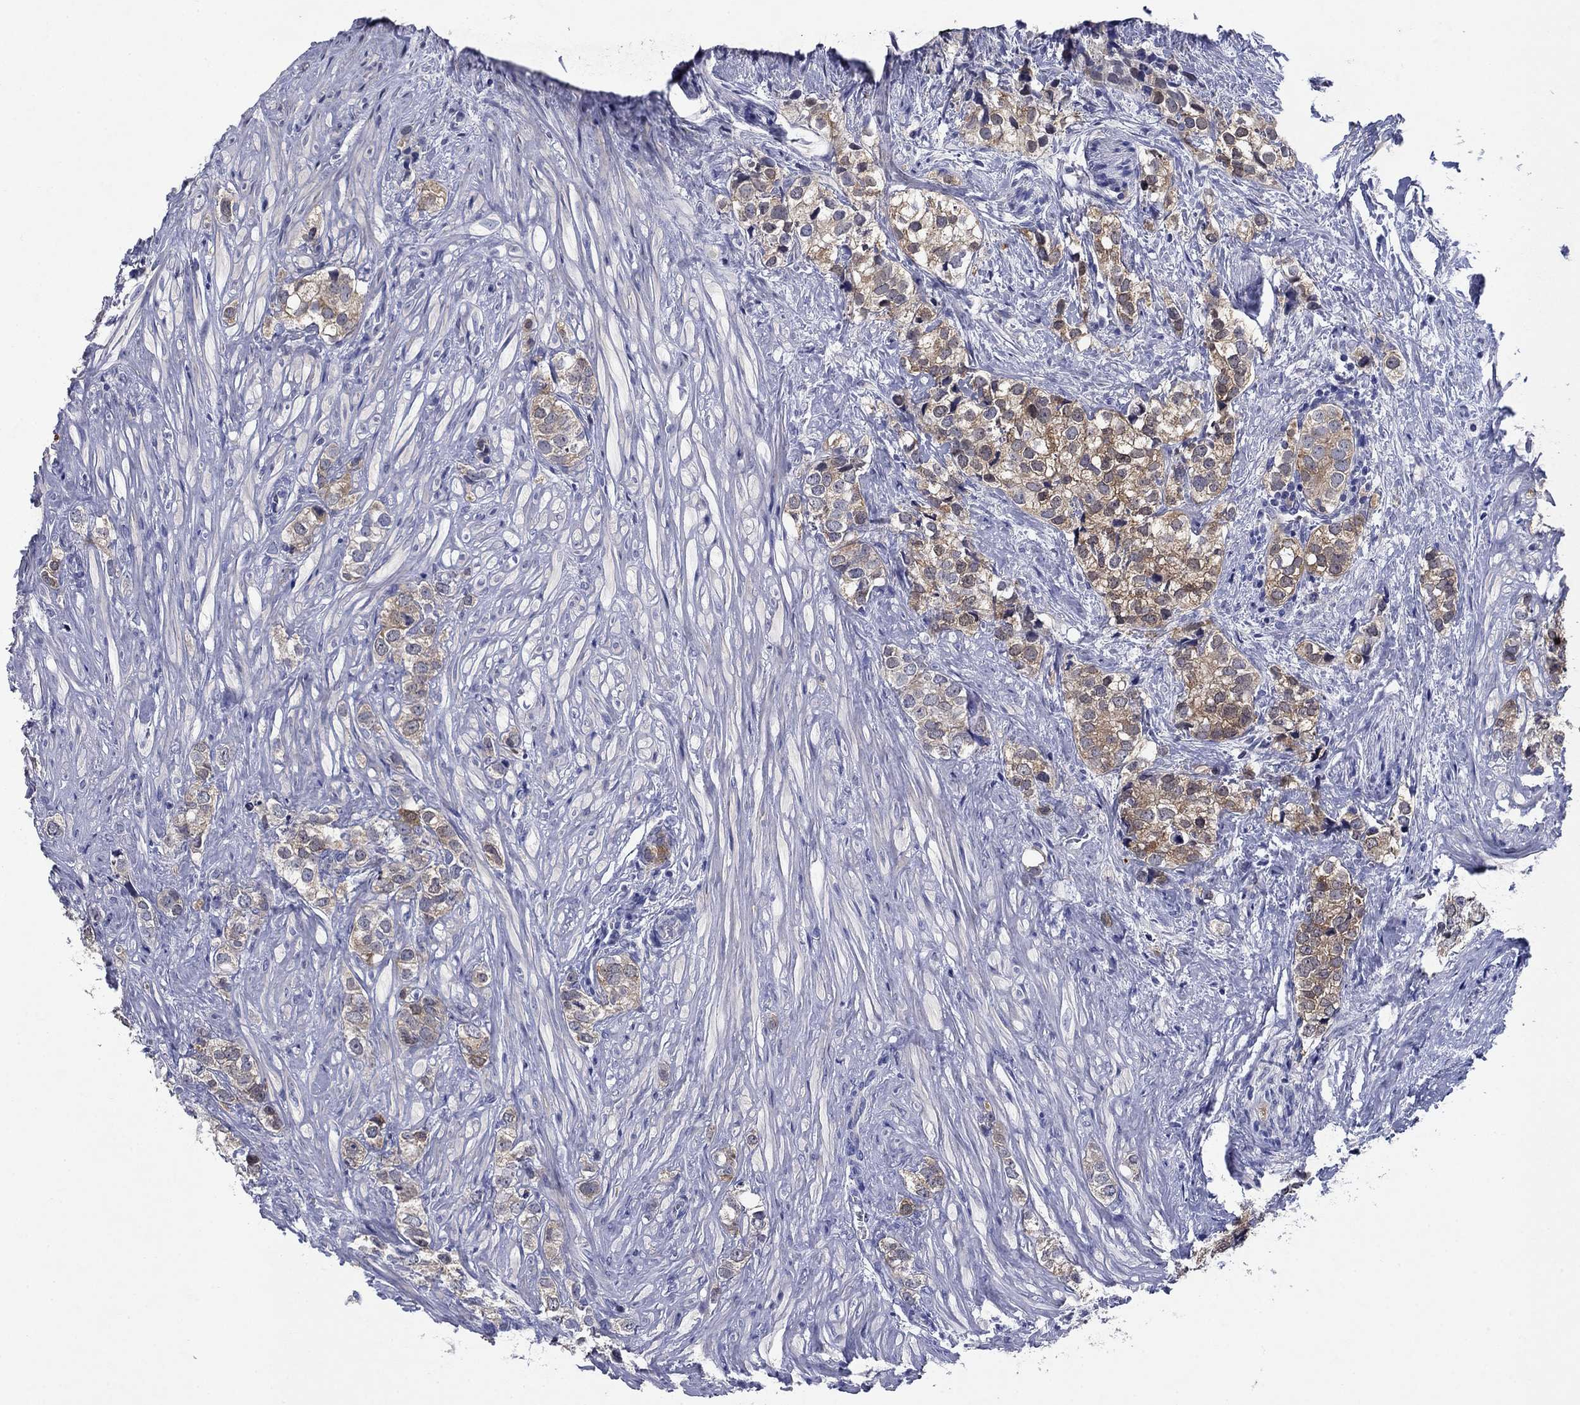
{"staining": {"intensity": "weak", "quantity": ">75%", "location": "cytoplasmic/membranous"}, "tissue": "prostate cancer", "cell_type": "Tumor cells", "image_type": "cancer", "snomed": [{"axis": "morphology", "description": "Adenocarcinoma, NOS"}, {"axis": "topography", "description": "Prostate and seminal vesicle, NOS"}], "caption": "The immunohistochemical stain shows weak cytoplasmic/membranous staining in tumor cells of prostate cancer (adenocarcinoma) tissue. The staining is performed using DAB (3,3'-diaminobenzidine) brown chromogen to label protein expression. The nuclei are counter-stained blue using hematoxylin.", "gene": "SULT2B1", "patient": {"sex": "male", "age": 63}}